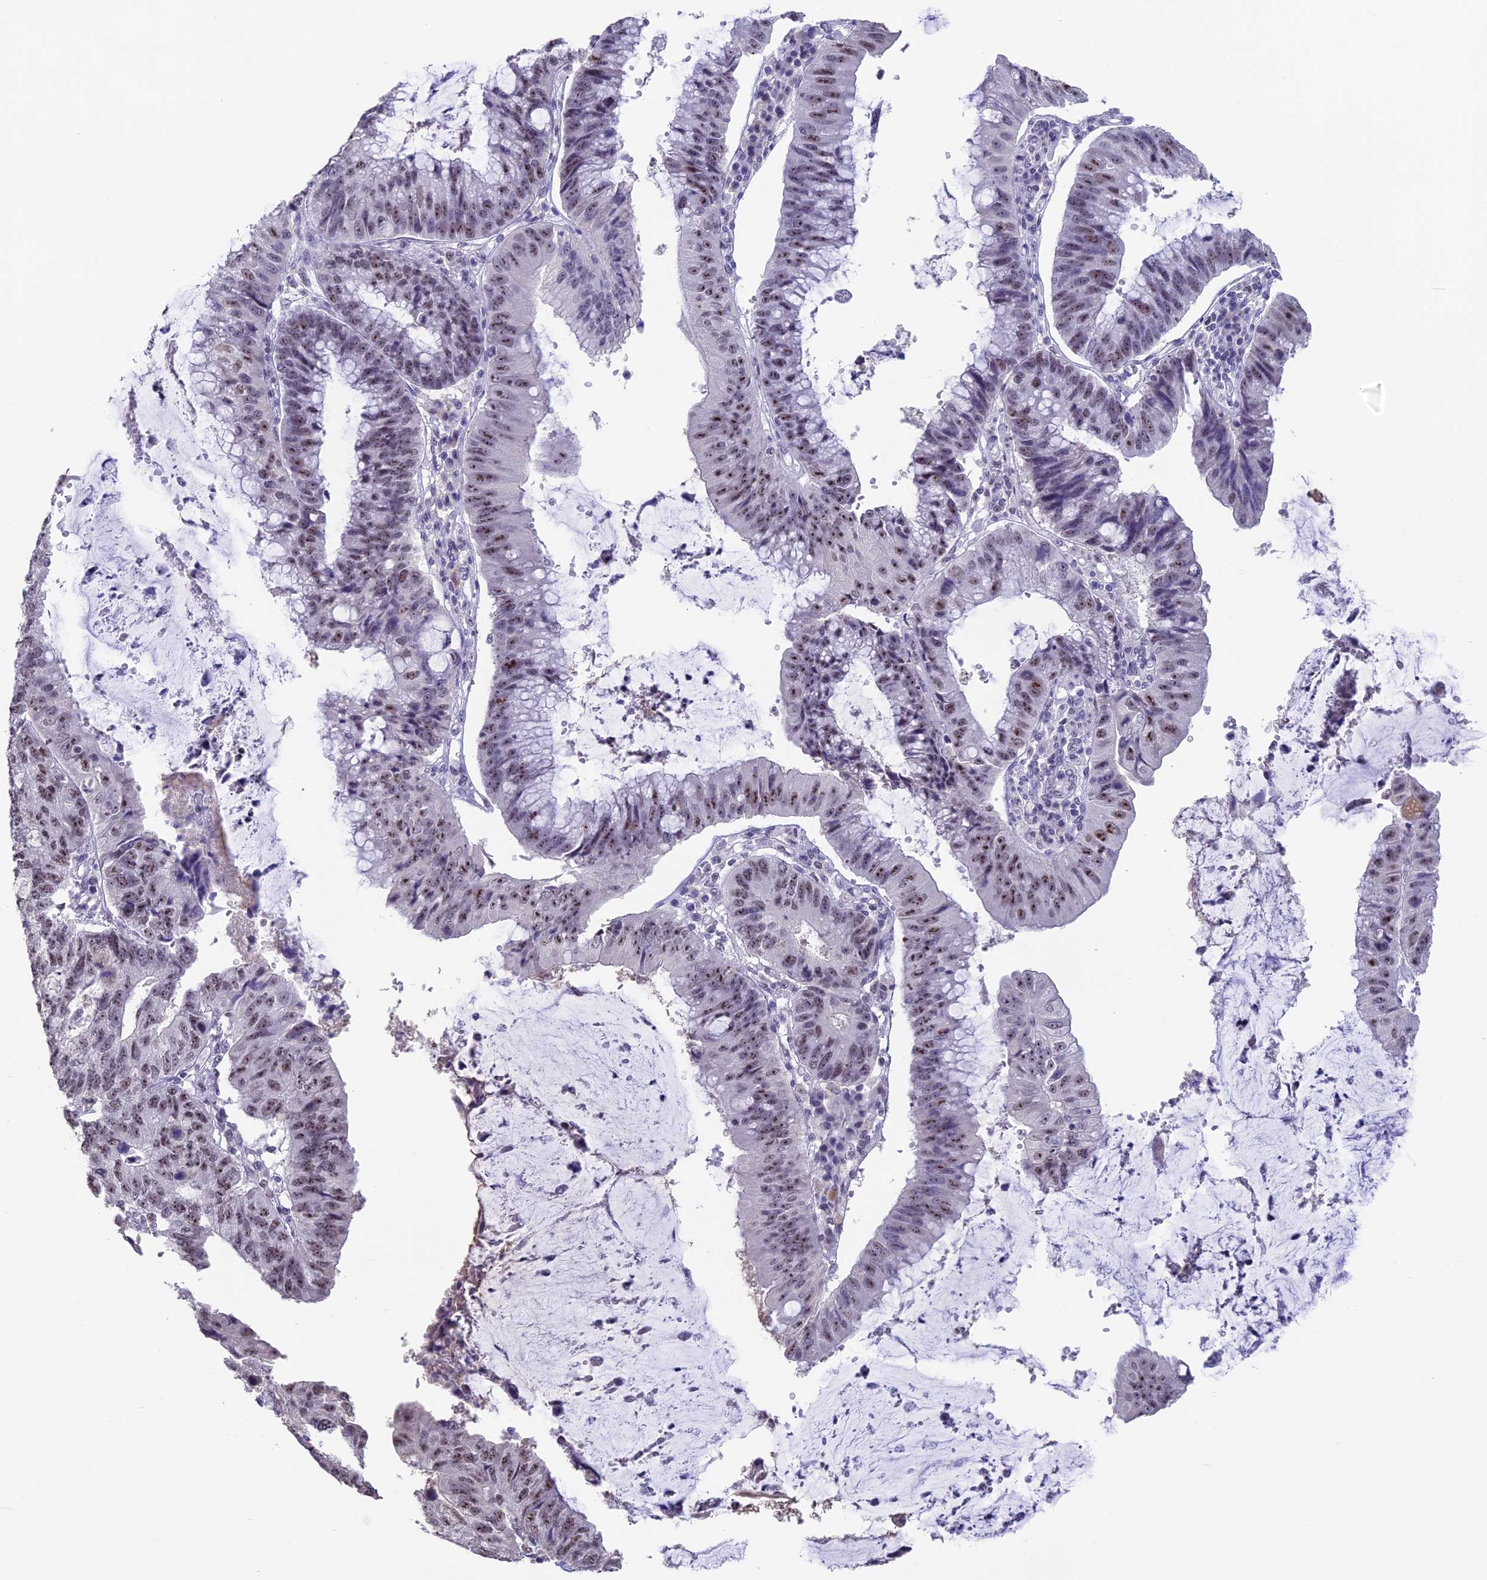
{"staining": {"intensity": "moderate", "quantity": ">75%", "location": "nuclear"}, "tissue": "stomach cancer", "cell_type": "Tumor cells", "image_type": "cancer", "snomed": [{"axis": "morphology", "description": "Adenocarcinoma, NOS"}, {"axis": "topography", "description": "Stomach"}], "caption": "Stomach cancer was stained to show a protein in brown. There is medium levels of moderate nuclear staining in approximately >75% of tumor cells.", "gene": "SETD2", "patient": {"sex": "male", "age": 59}}